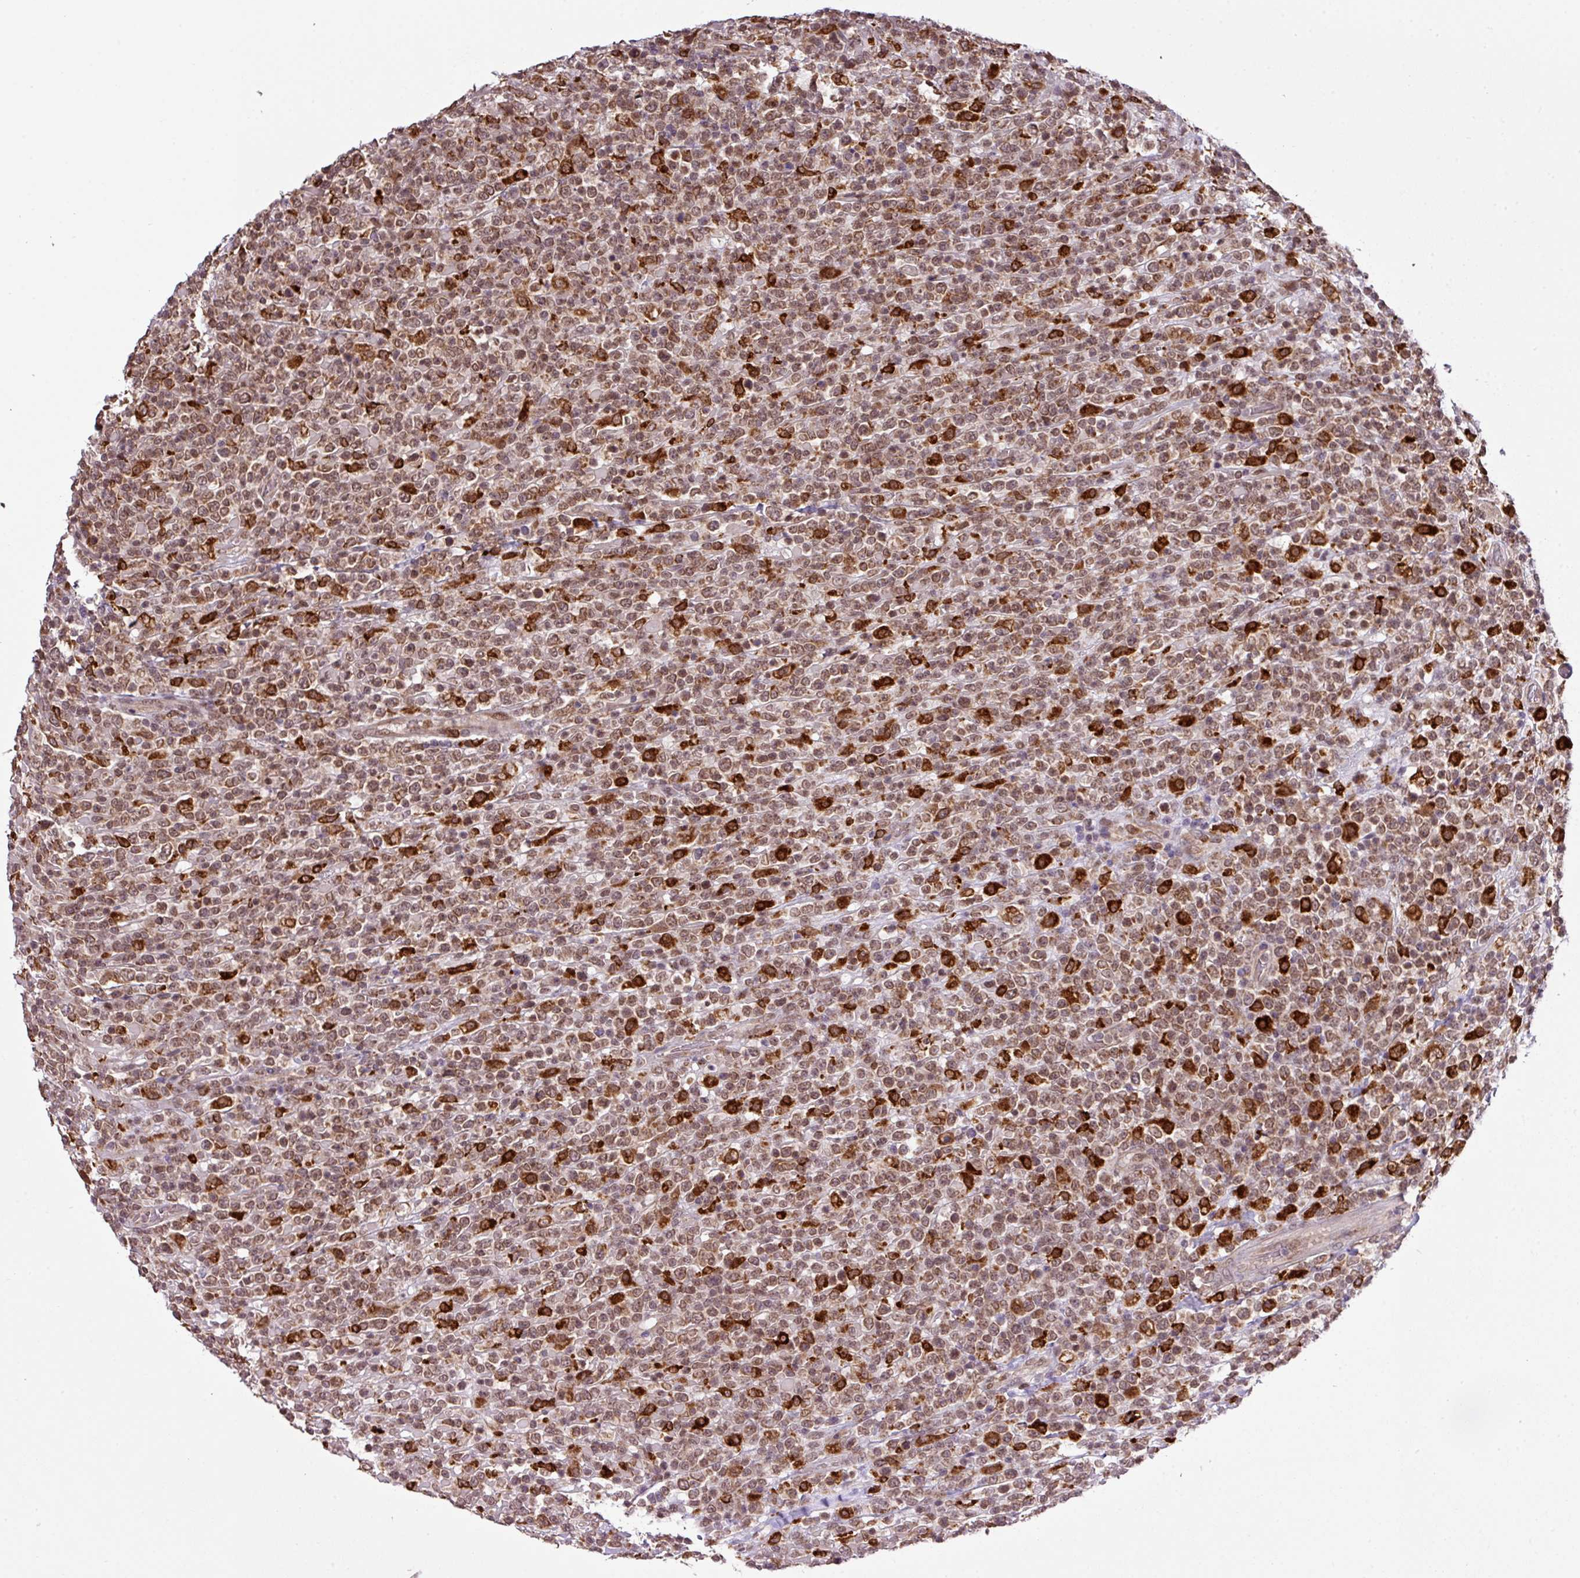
{"staining": {"intensity": "moderate", "quantity": ">75%", "location": "cytoplasmic/membranous,nuclear"}, "tissue": "lymphoma", "cell_type": "Tumor cells", "image_type": "cancer", "snomed": [{"axis": "morphology", "description": "Malignant lymphoma, non-Hodgkin's type, High grade"}, {"axis": "topography", "description": "Colon"}], "caption": "Human malignant lymphoma, non-Hodgkin's type (high-grade) stained with a protein marker exhibits moderate staining in tumor cells.", "gene": "SMCO4", "patient": {"sex": "female", "age": 53}}